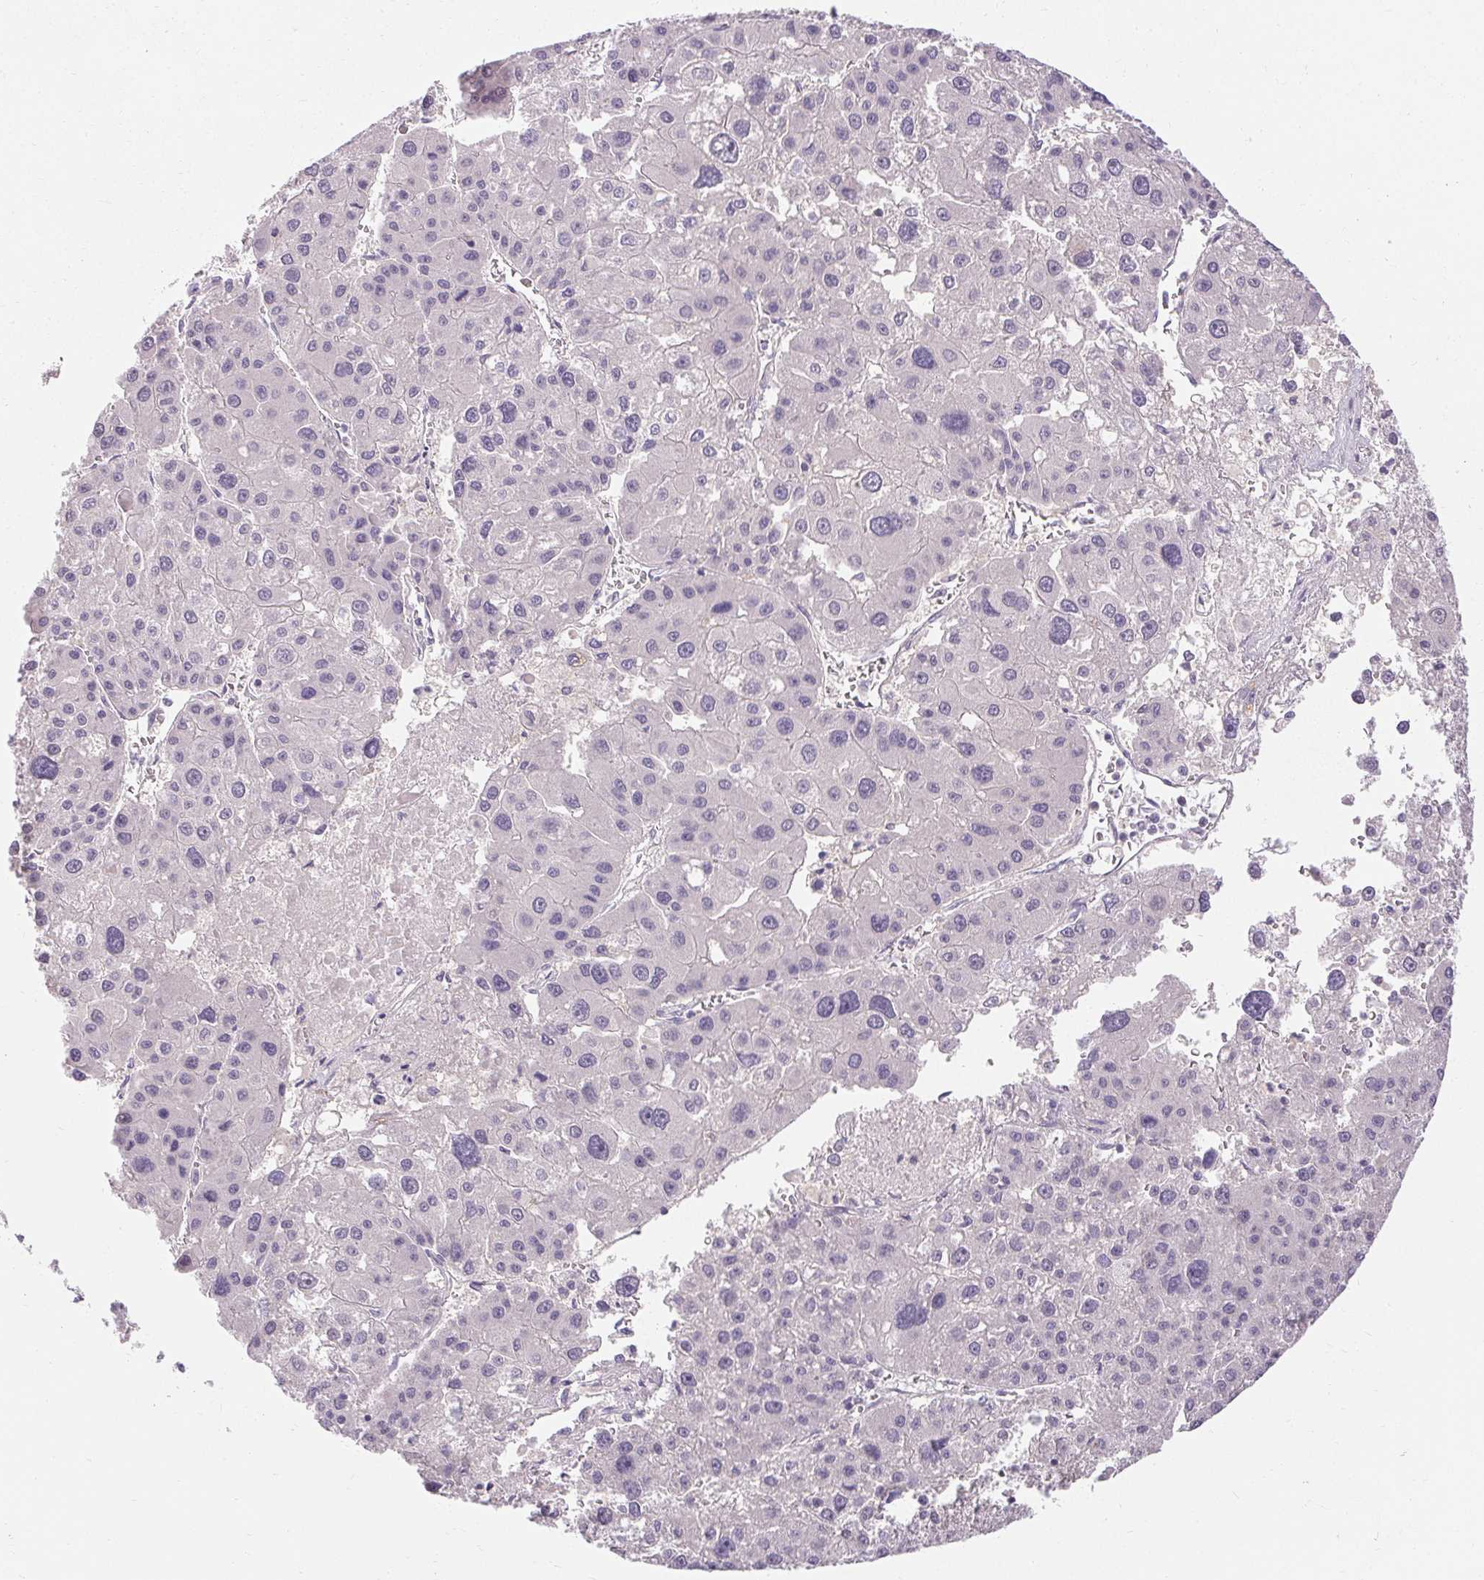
{"staining": {"intensity": "negative", "quantity": "none", "location": "none"}, "tissue": "liver cancer", "cell_type": "Tumor cells", "image_type": "cancer", "snomed": [{"axis": "morphology", "description": "Carcinoma, Hepatocellular, NOS"}, {"axis": "topography", "description": "Liver"}], "caption": "Immunohistochemistry (IHC) image of human hepatocellular carcinoma (liver) stained for a protein (brown), which shows no staining in tumor cells.", "gene": "TMEM52B", "patient": {"sex": "male", "age": 73}}